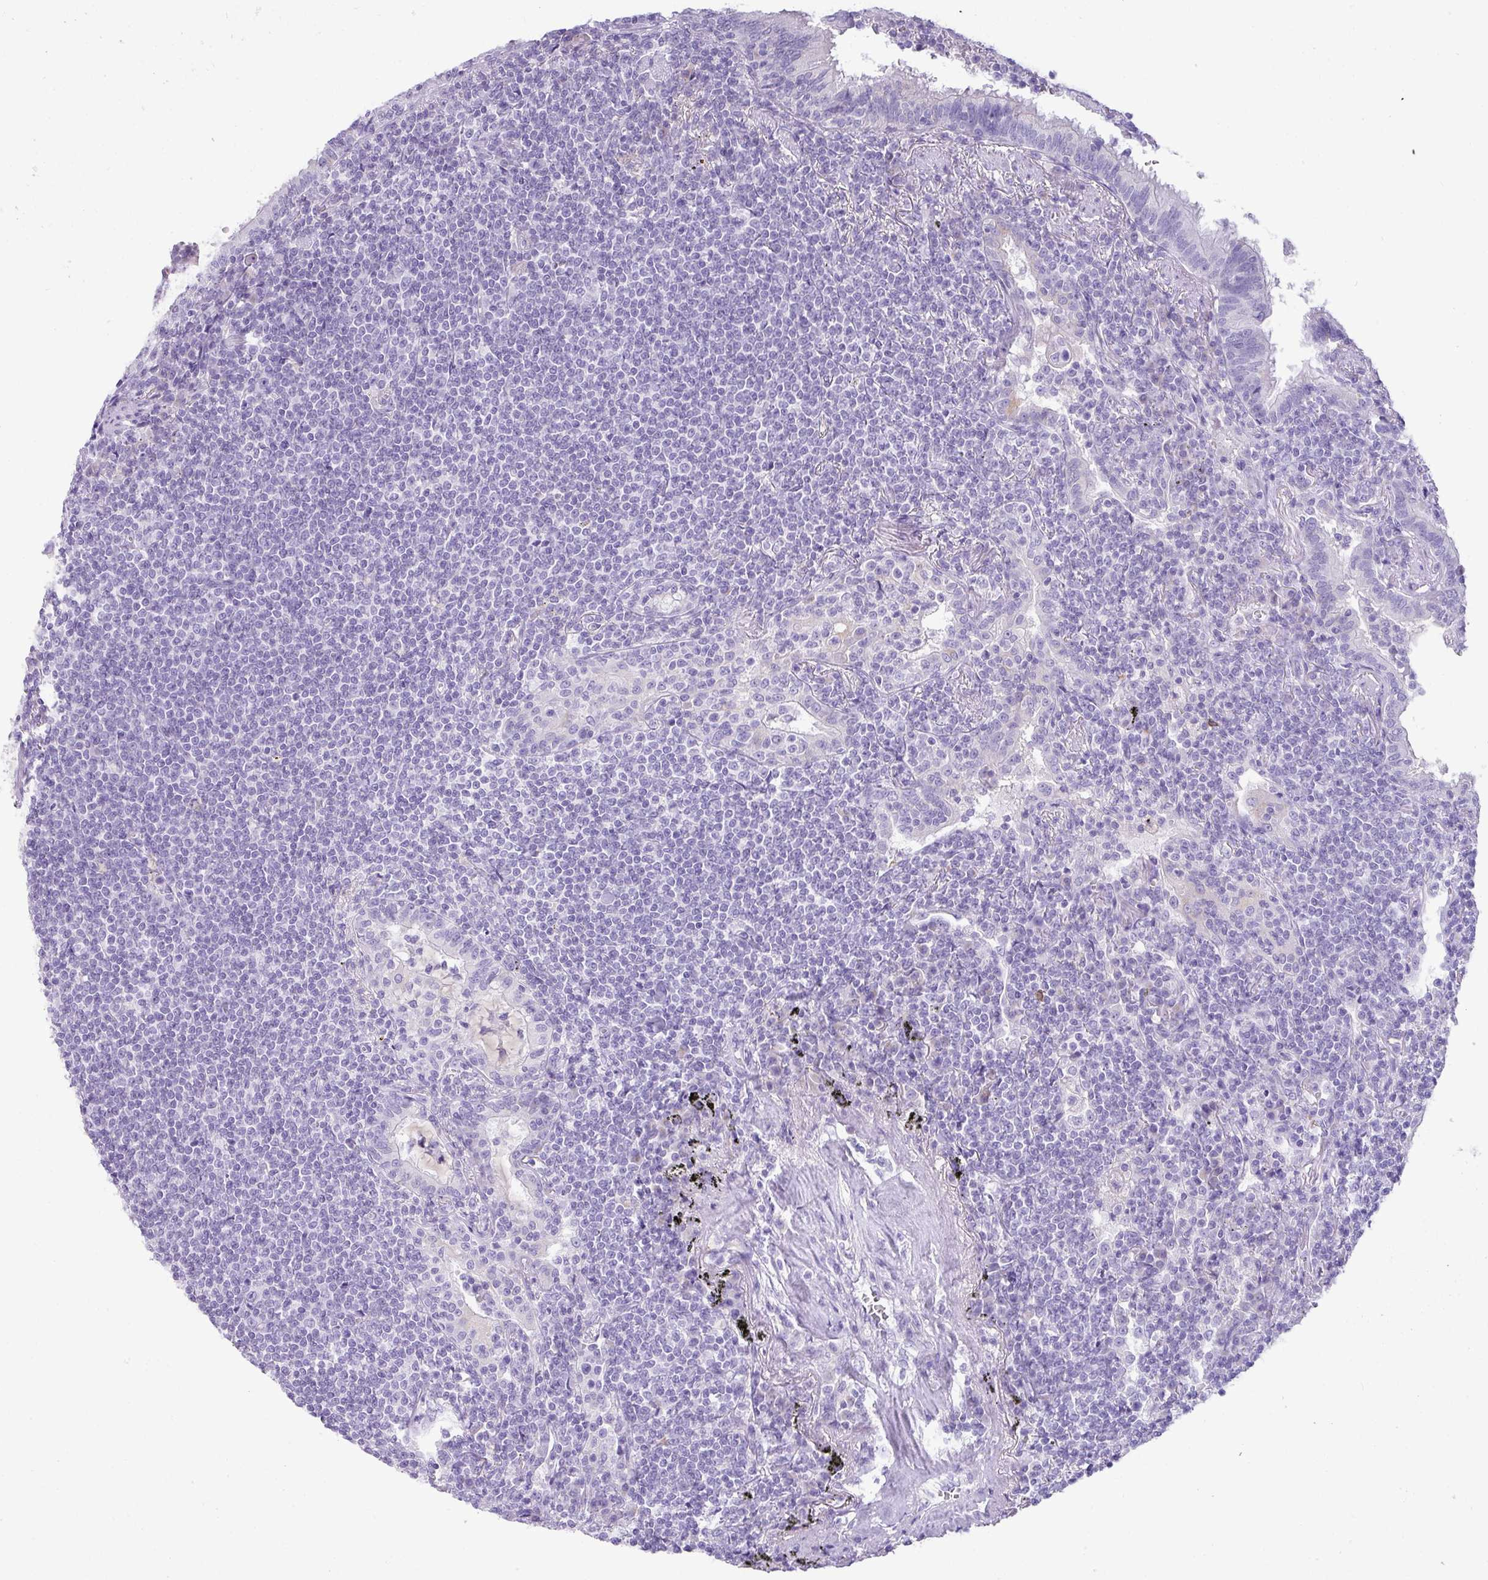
{"staining": {"intensity": "negative", "quantity": "none", "location": "none"}, "tissue": "lymphoma", "cell_type": "Tumor cells", "image_type": "cancer", "snomed": [{"axis": "morphology", "description": "Malignant lymphoma, non-Hodgkin's type, Low grade"}, {"axis": "topography", "description": "Lung"}], "caption": "Lymphoma stained for a protein using IHC reveals no expression tumor cells.", "gene": "ZNF524", "patient": {"sex": "female", "age": 71}}